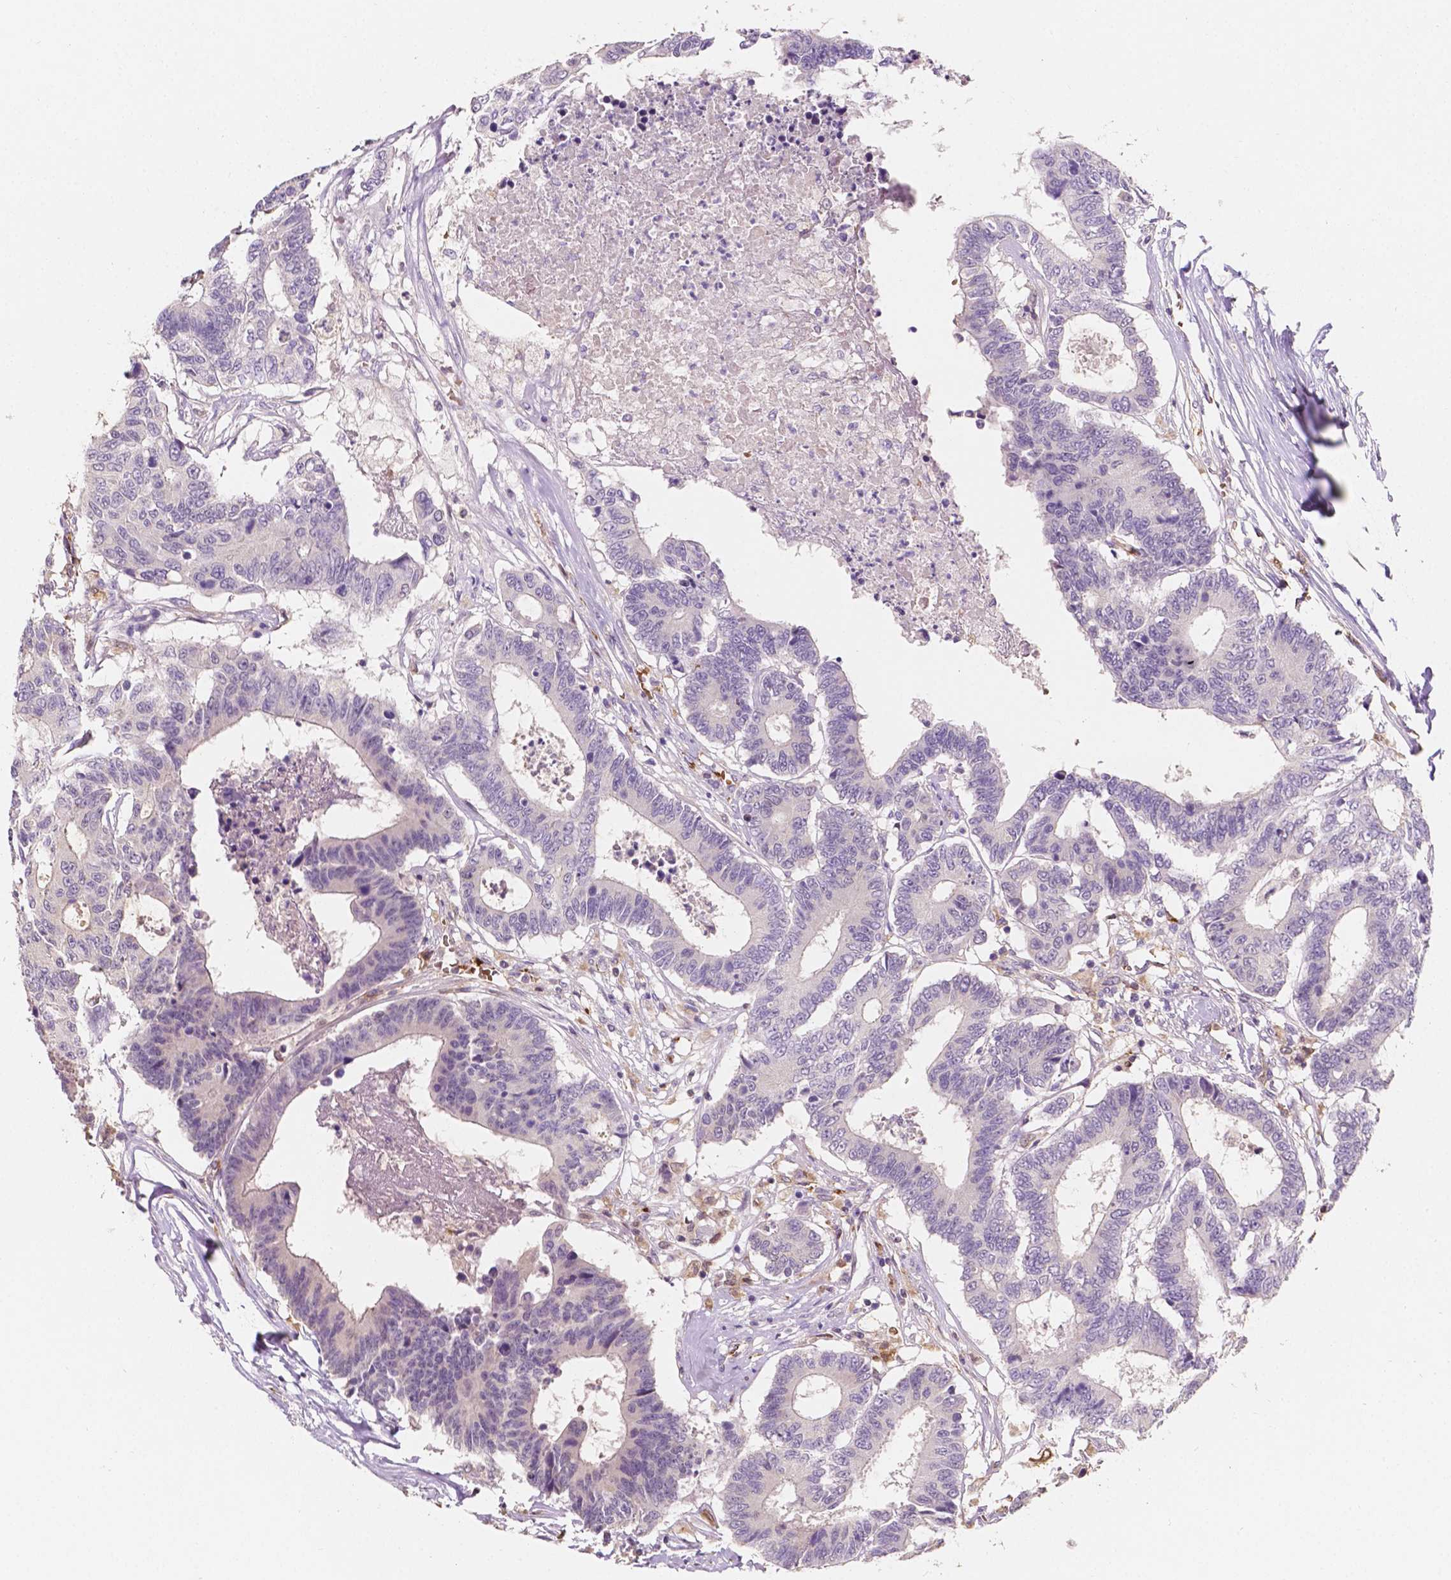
{"staining": {"intensity": "negative", "quantity": "none", "location": "none"}, "tissue": "colorectal cancer", "cell_type": "Tumor cells", "image_type": "cancer", "snomed": [{"axis": "morphology", "description": "Adenocarcinoma, NOS"}, {"axis": "topography", "description": "Colon"}], "caption": "Immunohistochemical staining of human colorectal adenocarcinoma exhibits no significant staining in tumor cells.", "gene": "SLC22A4", "patient": {"sex": "female", "age": 48}}